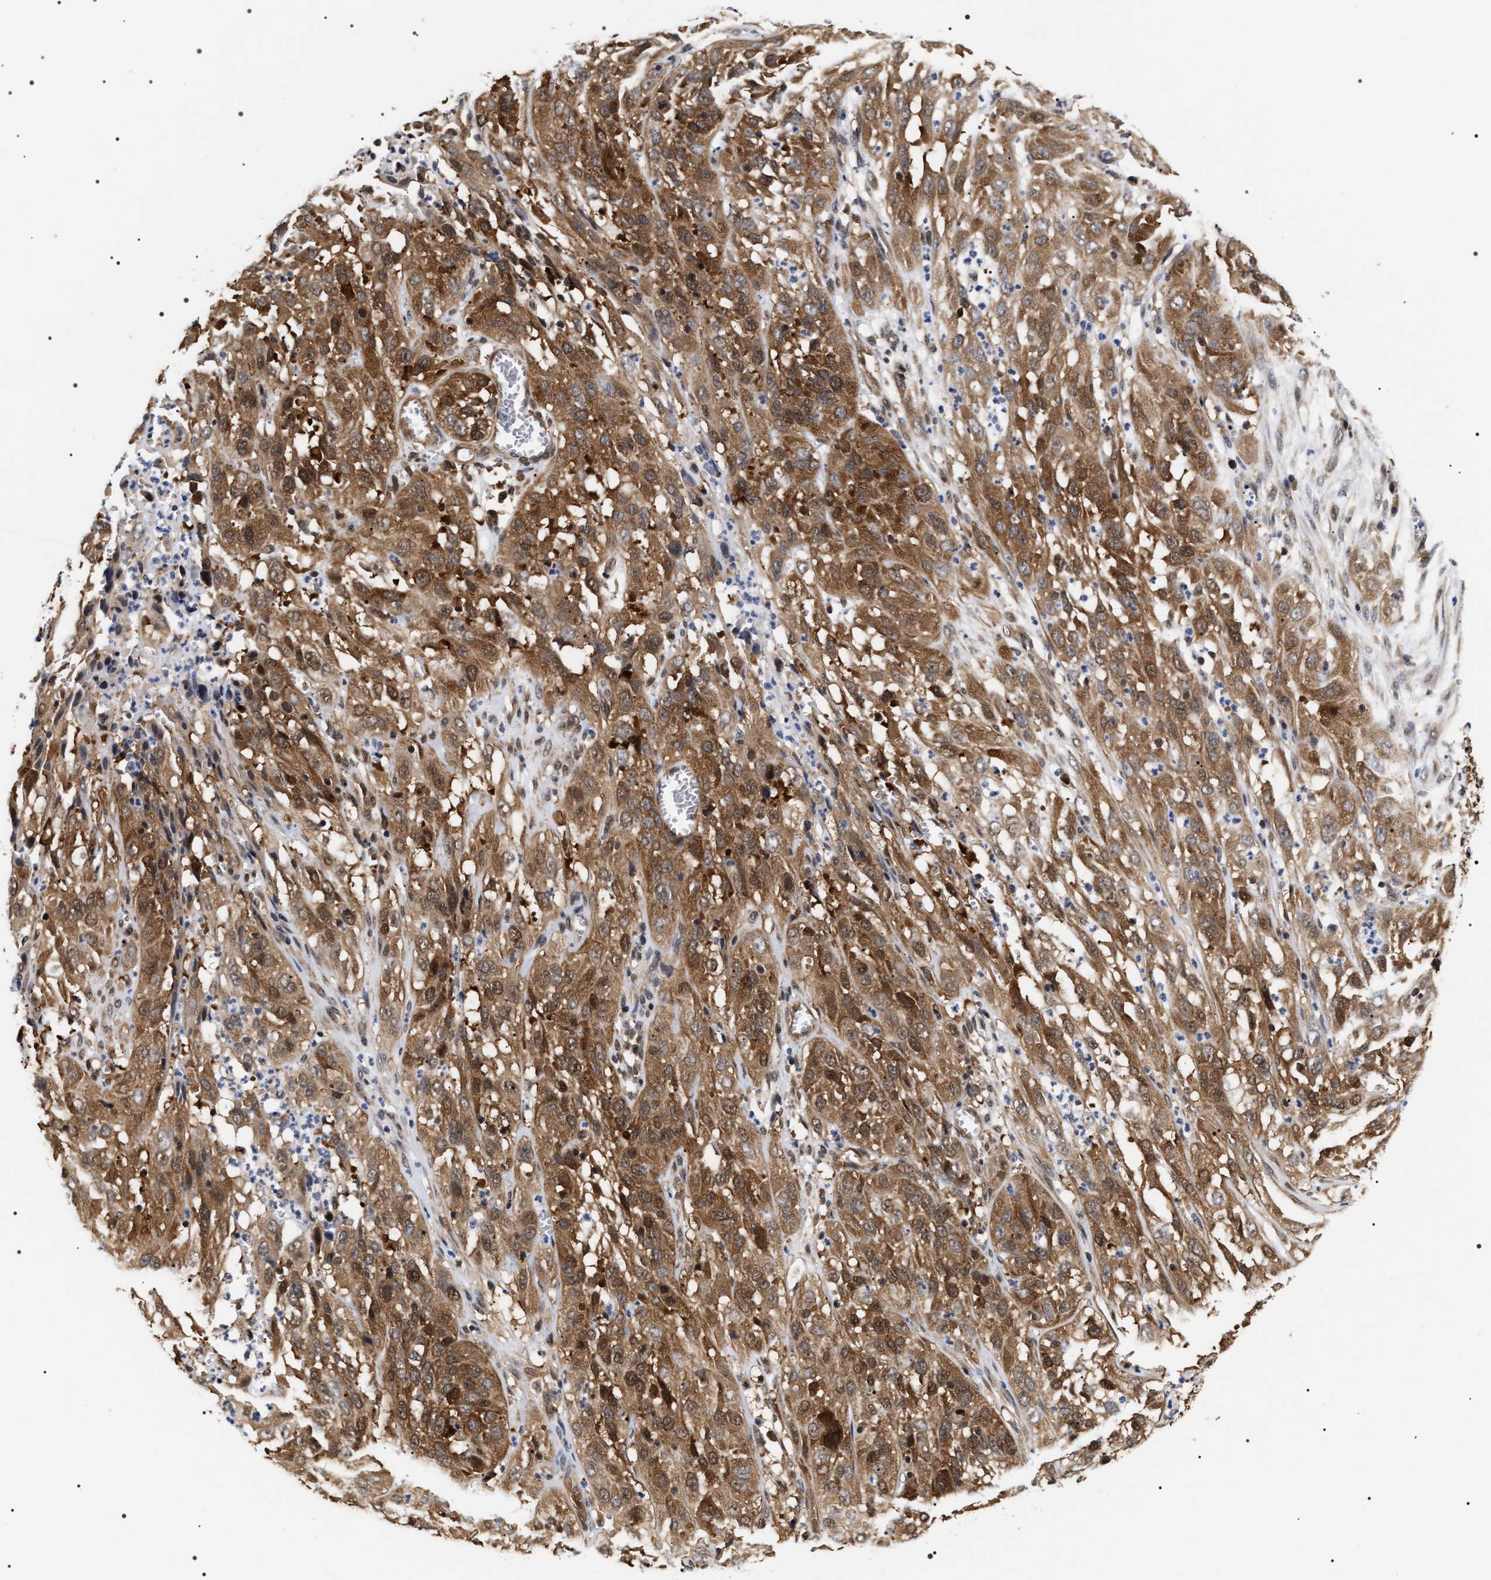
{"staining": {"intensity": "moderate", "quantity": ">75%", "location": "cytoplasmic/membranous,nuclear"}, "tissue": "cervical cancer", "cell_type": "Tumor cells", "image_type": "cancer", "snomed": [{"axis": "morphology", "description": "Squamous cell carcinoma, NOS"}, {"axis": "topography", "description": "Cervix"}], "caption": "Human cervical squamous cell carcinoma stained with a brown dye displays moderate cytoplasmic/membranous and nuclear positive expression in about >75% of tumor cells.", "gene": "BAG6", "patient": {"sex": "female", "age": 32}}